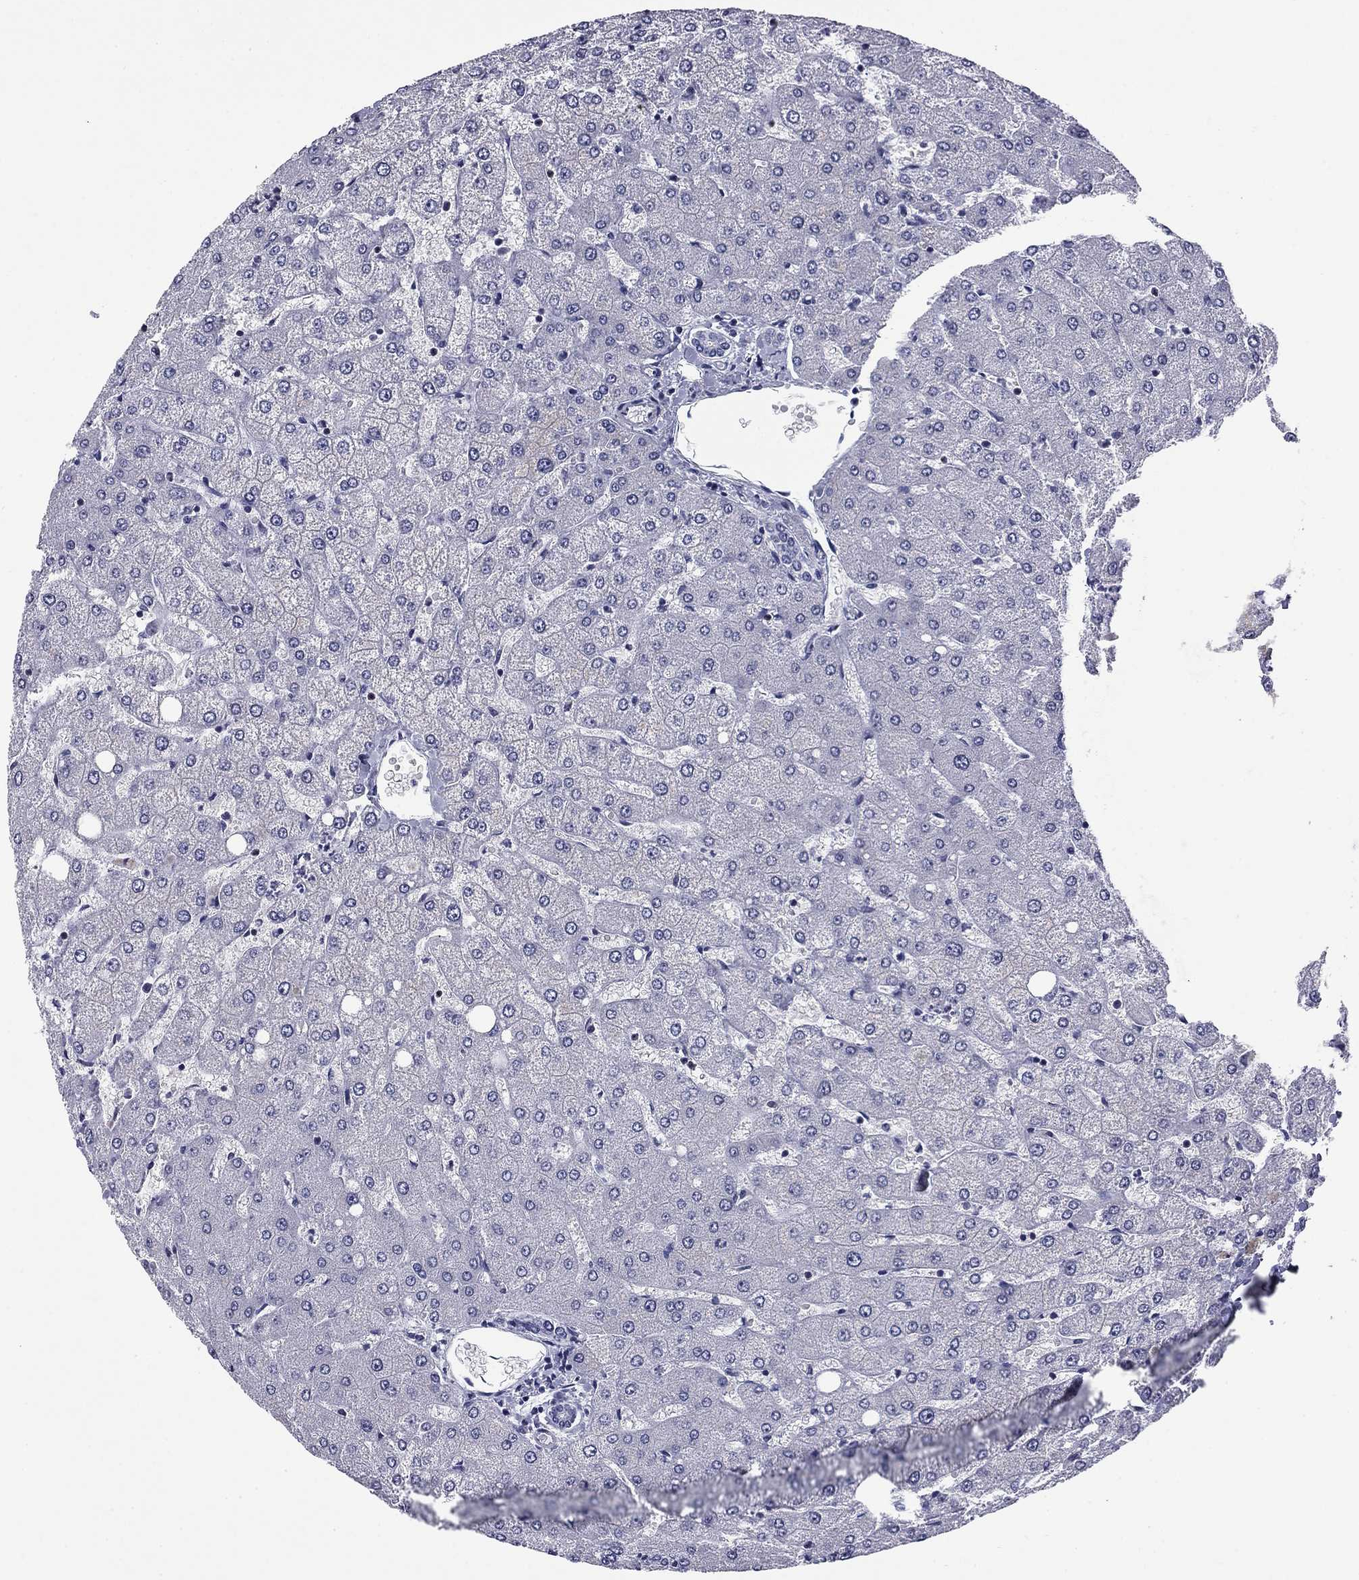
{"staining": {"intensity": "negative", "quantity": "none", "location": "none"}, "tissue": "liver", "cell_type": "Cholangiocytes", "image_type": "normal", "snomed": [{"axis": "morphology", "description": "Normal tissue, NOS"}, {"axis": "topography", "description": "Liver"}], "caption": "DAB (3,3'-diaminobenzidine) immunohistochemical staining of normal liver exhibits no significant positivity in cholangiocytes.", "gene": "IKZF3", "patient": {"sex": "female", "age": 54}}